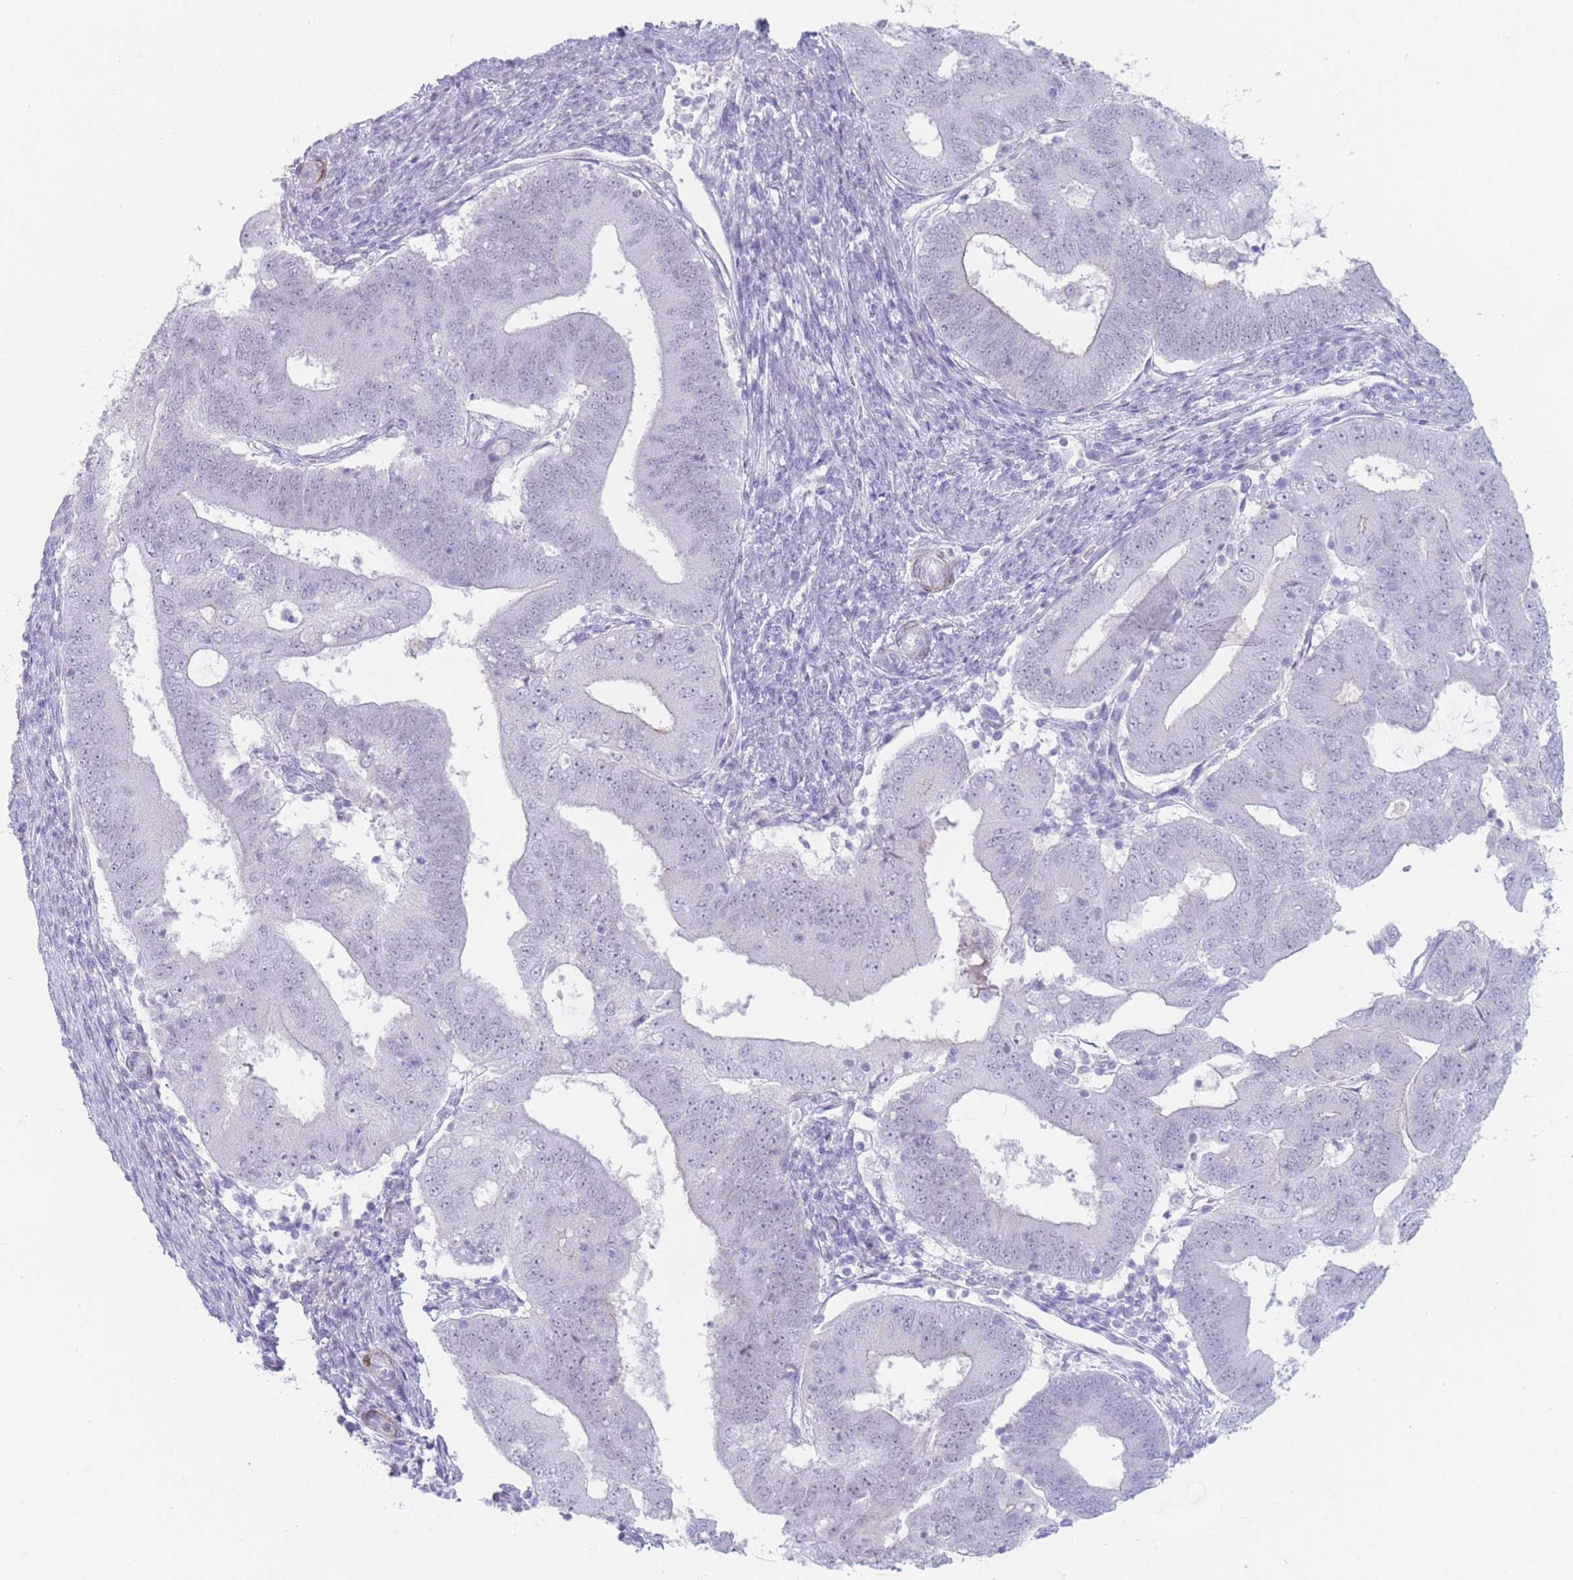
{"staining": {"intensity": "negative", "quantity": "none", "location": "none"}, "tissue": "endometrial cancer", "cell_type": "Tumor cells", "image_type": "cancer", "snomed": [{"axis": "morphology", "description": "Adenocarcinoma, NOS"}, {"axis": "topography", "description": "Endometrium"}], "caption": "Immunohistochemistry of human adenocarcinoma (endometrial) reveals no positivity in tumor cells.", "gene": "IFNA6", "patient": {"sex": "female", "age": 70}}